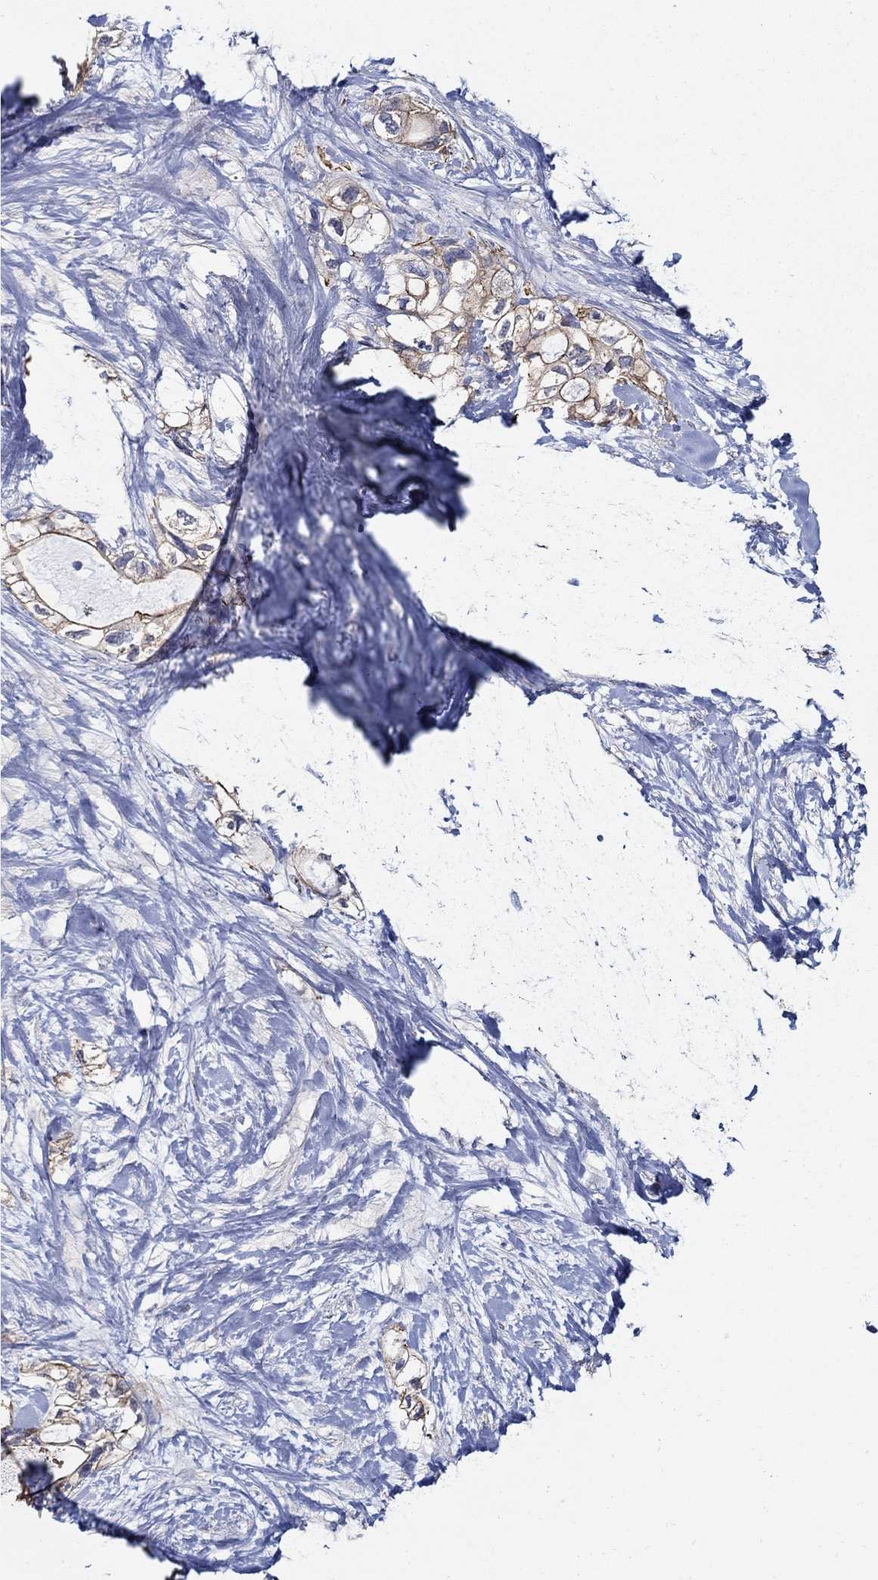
{"staining": {"intensity": "strong", "quantity": "25%-75%", "location": "cytoplasmic/membranous"}, "tissue": "pancreatic cancer", "cell_type": "Tumor cells", "image_type": "cancer", "snomed": [{"axis": "morphology", "description": "Adenocarcinoma, NOS"}, {"axis": "topography", "description": "Pancreas"}], "caption": "DAB (3,3'-diaminobenzidine) immunohistochemical staining of human pancreatic adenocarcinoma demonstrates strong cytoplasmic/membranous protein expression in about 25%-75% of tumor cells. Ihc stains the protein of interest in brown and the nuclei are stained blue.", "gene": "APBB3", "patient": {"sex": "female", "age": 56}}